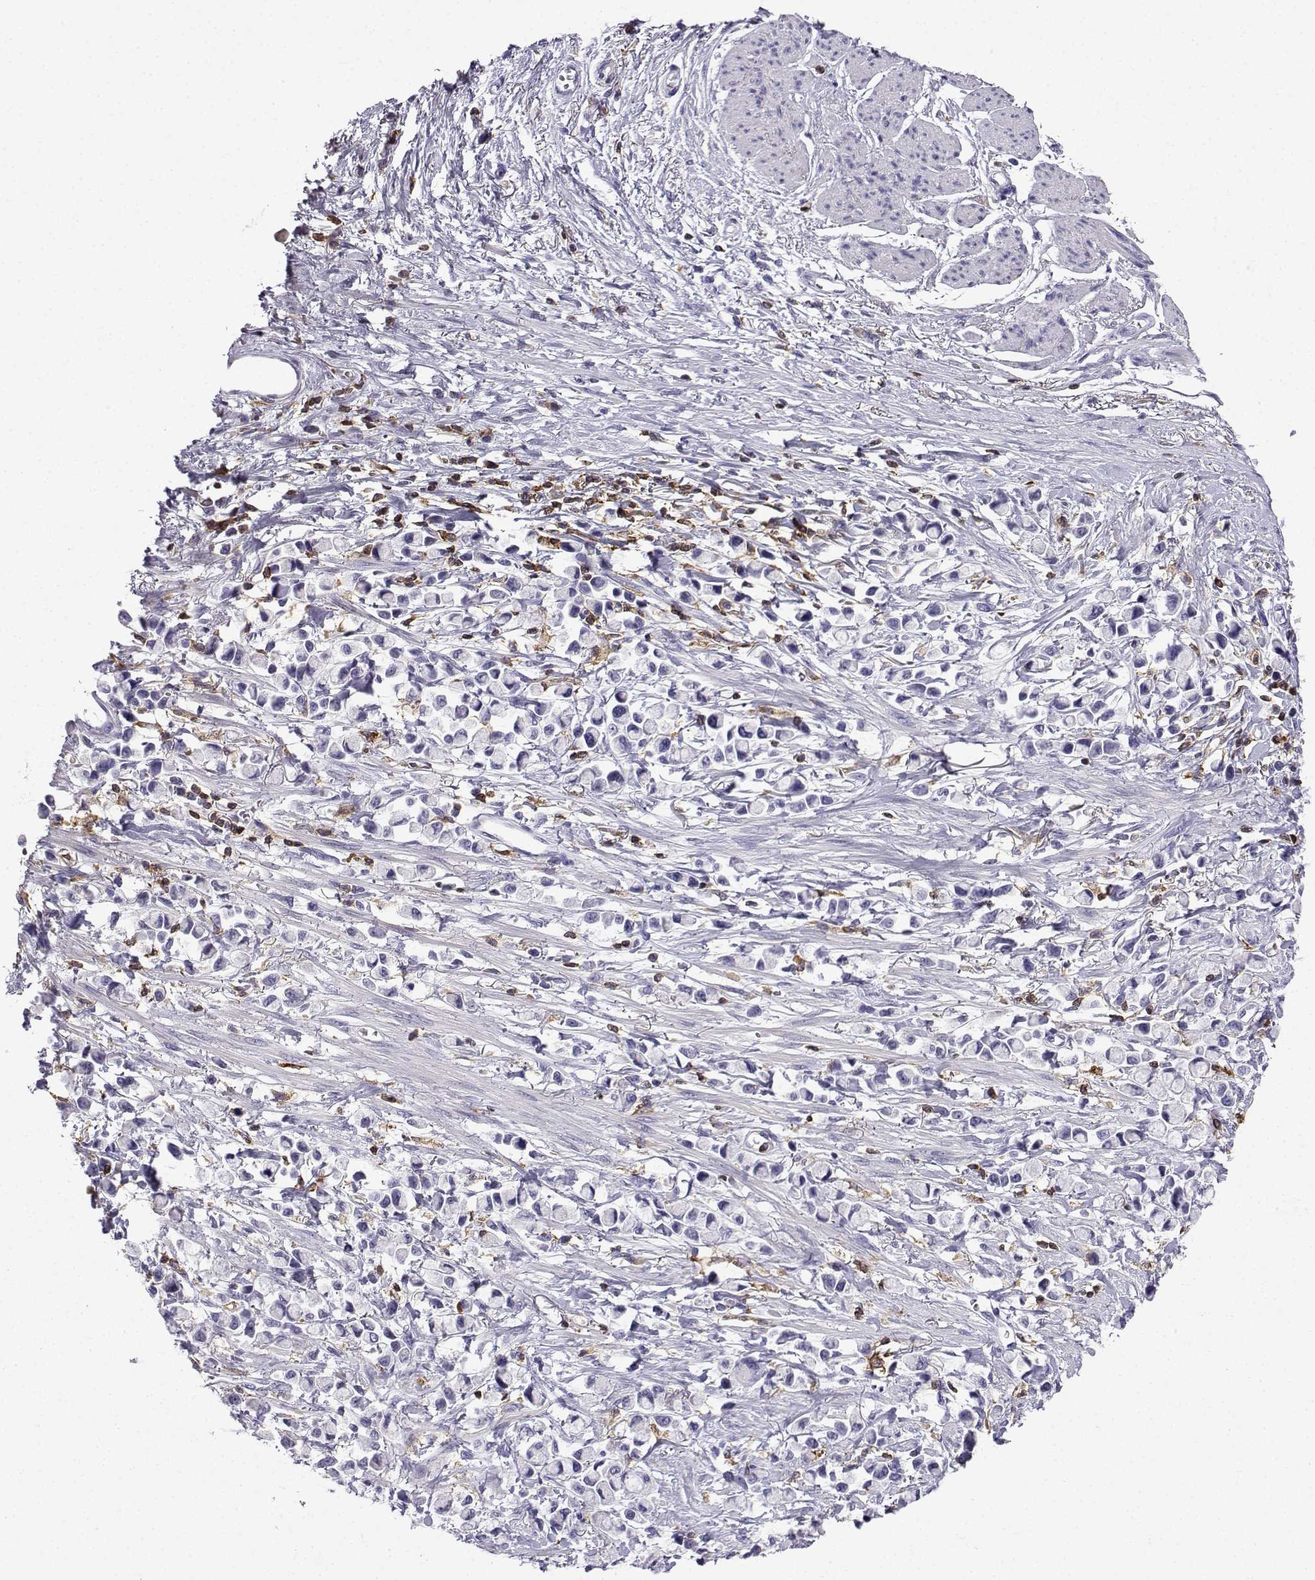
{"staining": {"intensity": "negative", "quantity": "none", "location": "none"}, "tissue": "stomach cancer", "cell_type": "Tumor cells", "image_type": "cancer", "snomed": [{"axis": "morphology", "description": "Adenocarcinoma, NOS"}, {"axis": "topography", "description": "Stomach"}], "caption": "DAB immunohistochemical staining of stomach cancer (adenocarcinoma) demonstrates no significant expression in tumor cells.", "gene": "DOCK10", "patient": {"sex": "female", "age": 81}}